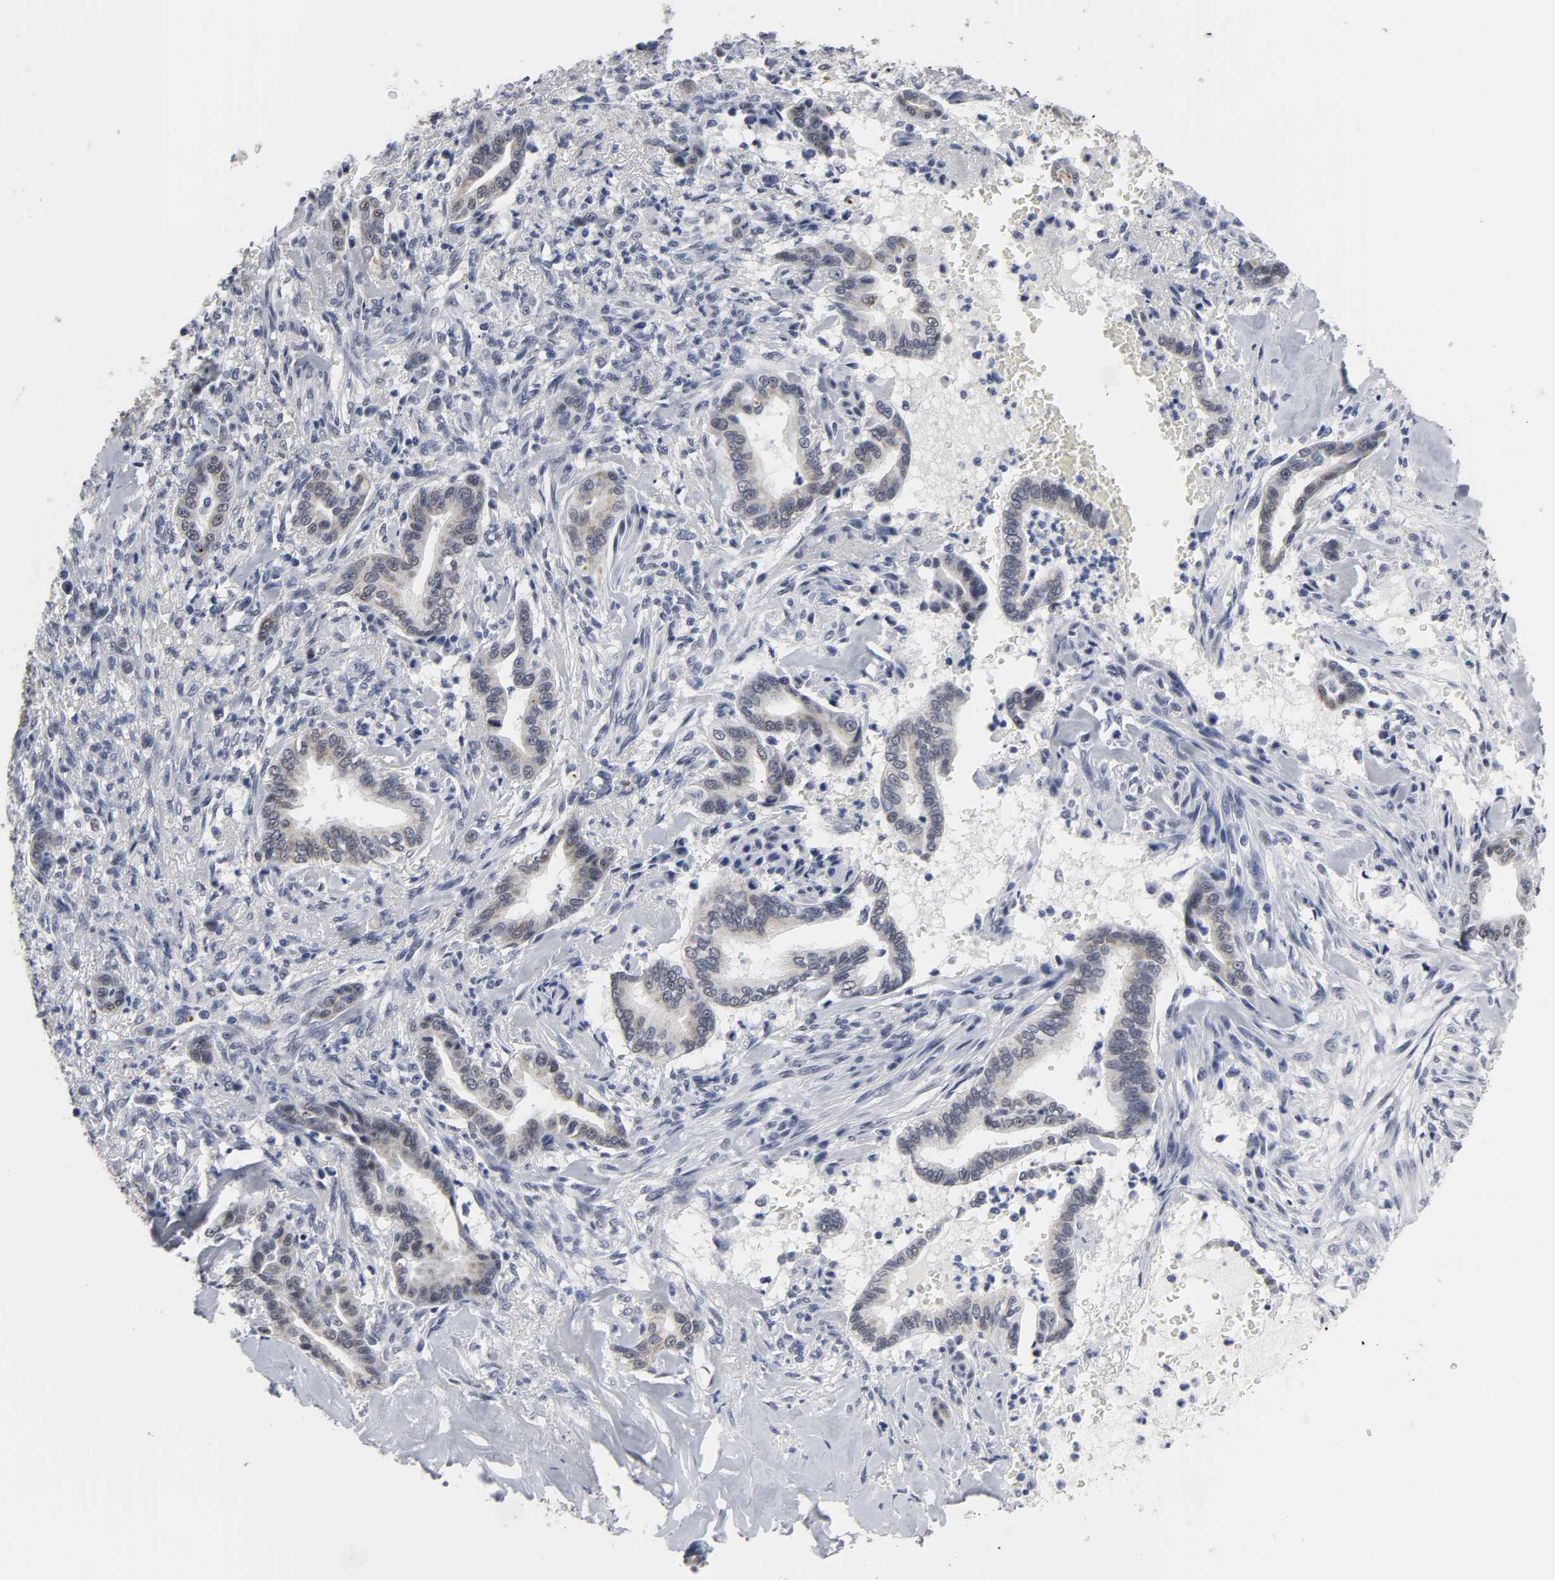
{"staining": {"intensity": "weak", "quantity": "25%-75%", "location": "cytoplasmic/membranous"}, "tissue": "liver cancer", "cell_type": "Tumor cells", "image_type": "cancer", "snomed": [{"axis": "morphology", "description": "Cholangiocarcinoma"}, {"axis": "topography", "description": "Liver"}], "caption": "Weak cytoplasmic/membranous positivity is appreciated in about 25%-75% of tumor cells in liver cholangiocarcinoma. (DAB (3,3'-diaminobenzidine) IHC, brown staining for protein, blue staining for nuclei).", "gene": "GRHL2", "patient": {"sex": "female", "age": 67}}